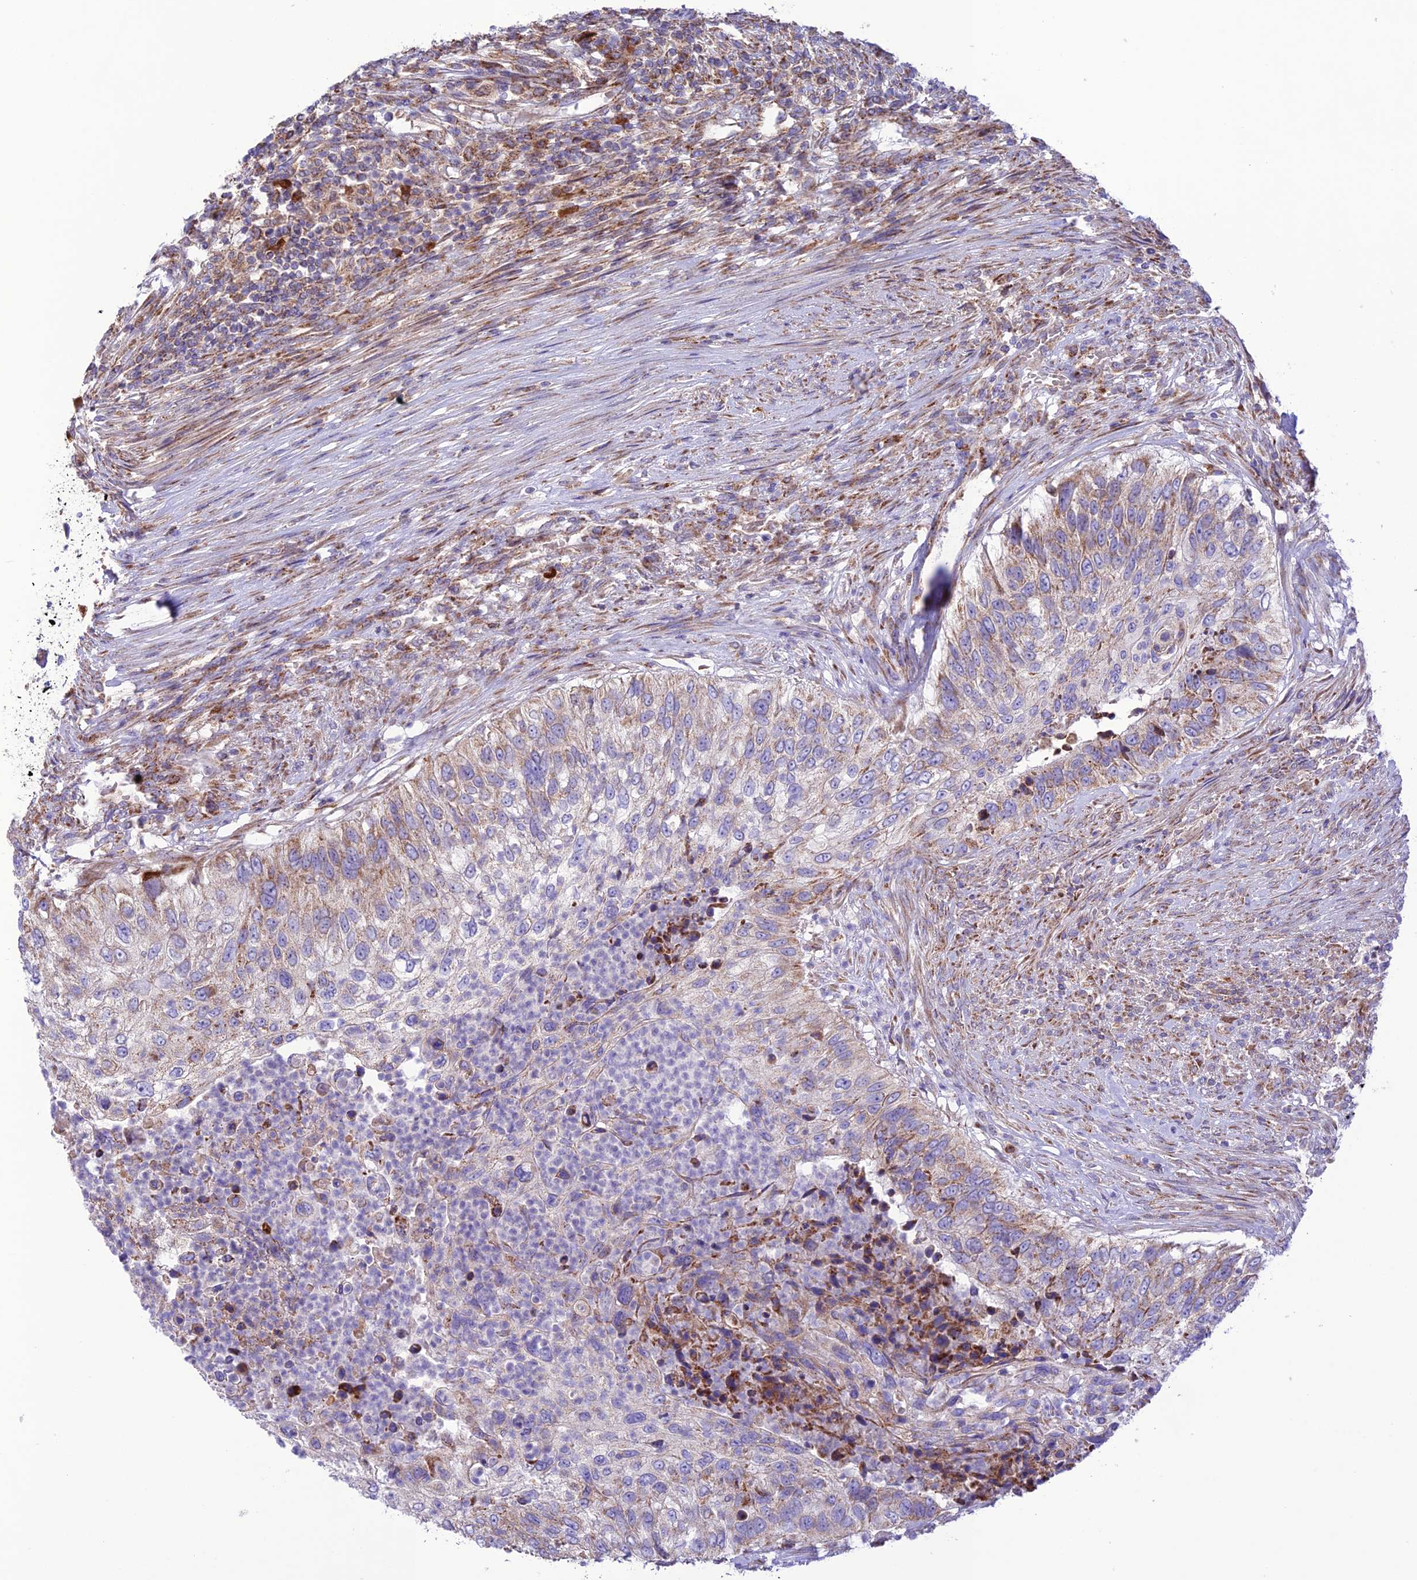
{"staining": {"intensity": "weak", "quantity": "25%-75%", "location": "cytoplasmic/membranous"}, "tissue": "urothelial cancer", "cell_type": "Tumor cells", "image_type": "cancer", "snomed": [{"axis": "morphology", "description": "Urothelial carcinoma, High grade"}, {"axis": "topography", "description": "Urinary bladder"}], "caption": "Human urothelial carcinoma (high-grade) stained for a protein (brown) shows weak cytoplasmic/membranous positive positivity in about 25%-75% of tumor cells.", "gene": "UAP1L1", "patient": {"sex": "female", "age": 60}}